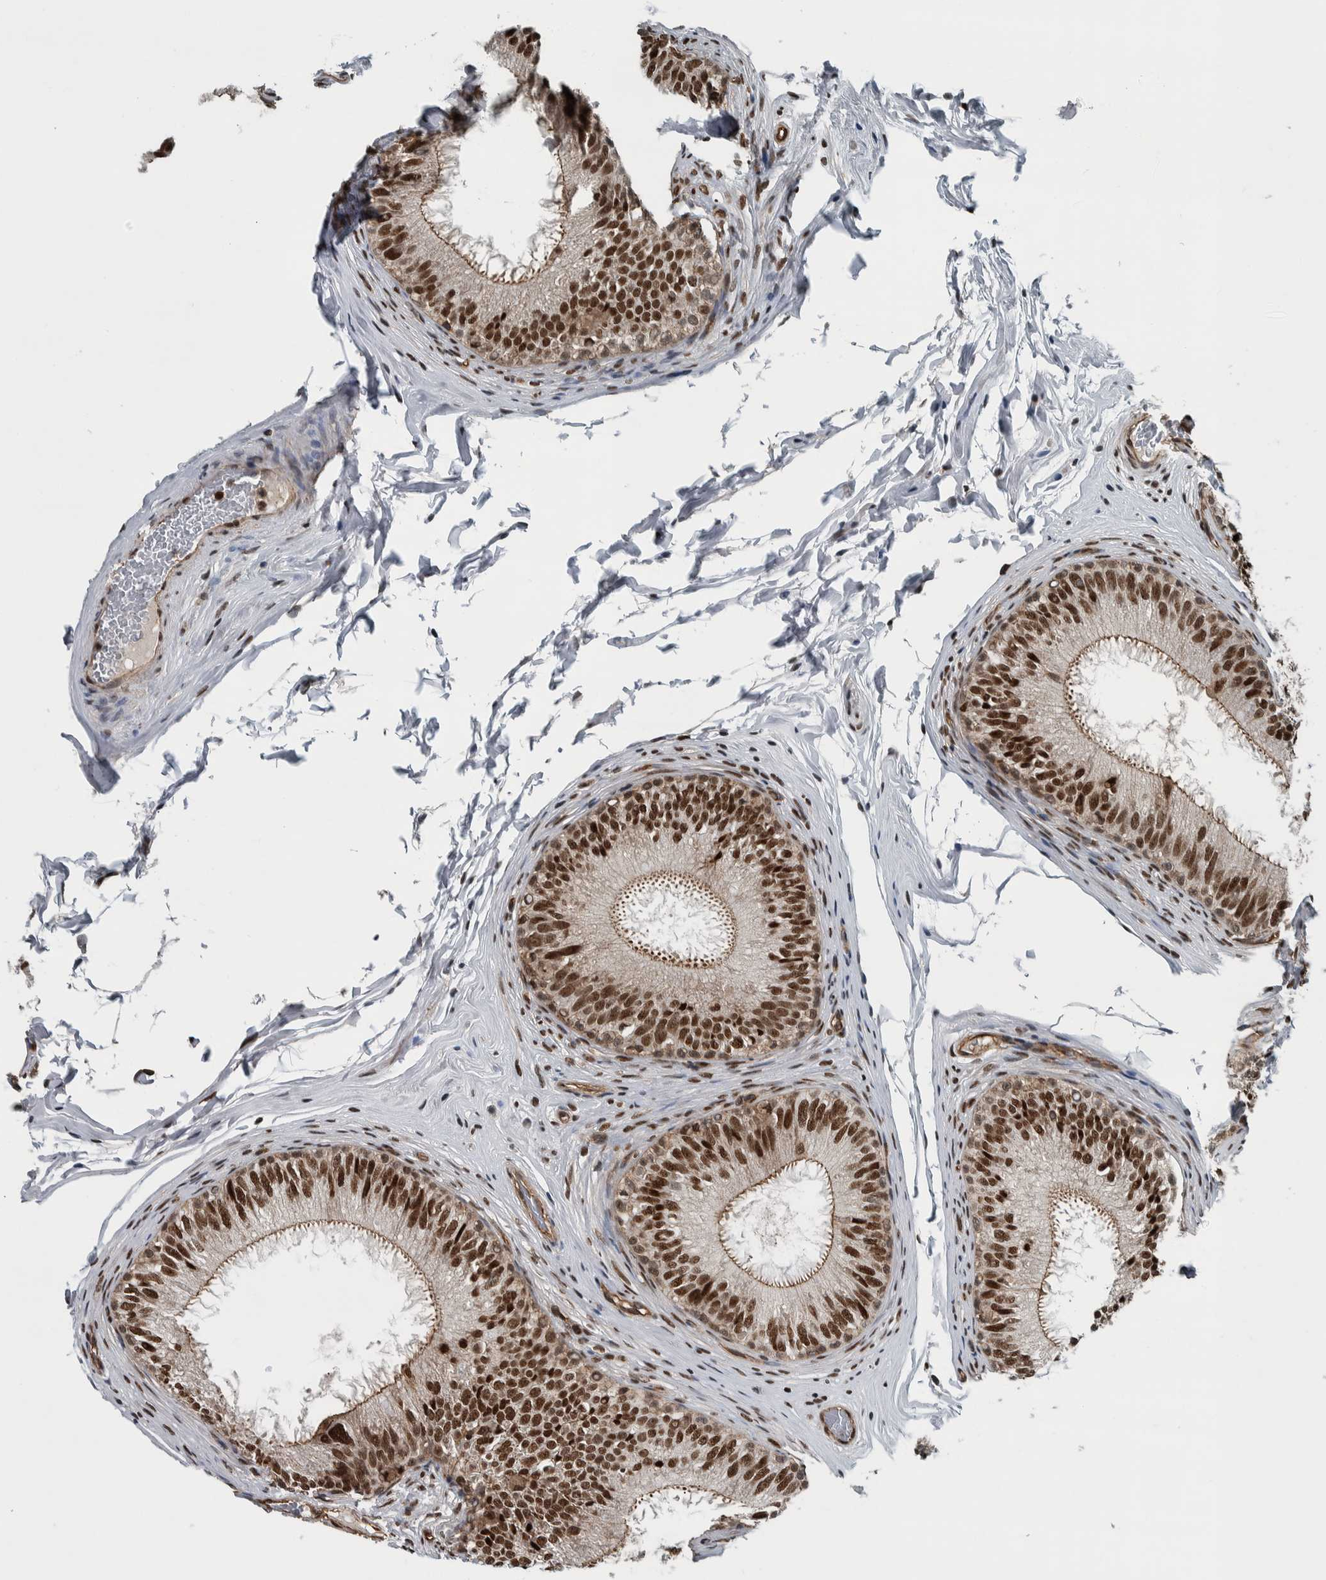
{"staining": {"intensity": "strong", "quantity": ">75%", "location": "nuclear"}, "tissue": "epididymis", "cell_type": "Glandular cells", "image_type": "normal", "snomed": [{"axis": "morphology", "description": "Normal tissue, NOS"}, {"axis": "topography", "description": "Epididymis"}], "caption": "Immunohistochemical staining of unremarkable epididymis exhibits >75% levels of strong nuclear protein positivity in approximately >75% of glandular cells.", "gene": "FAM135B", "patient": {"sex": "male", "age": 32}}